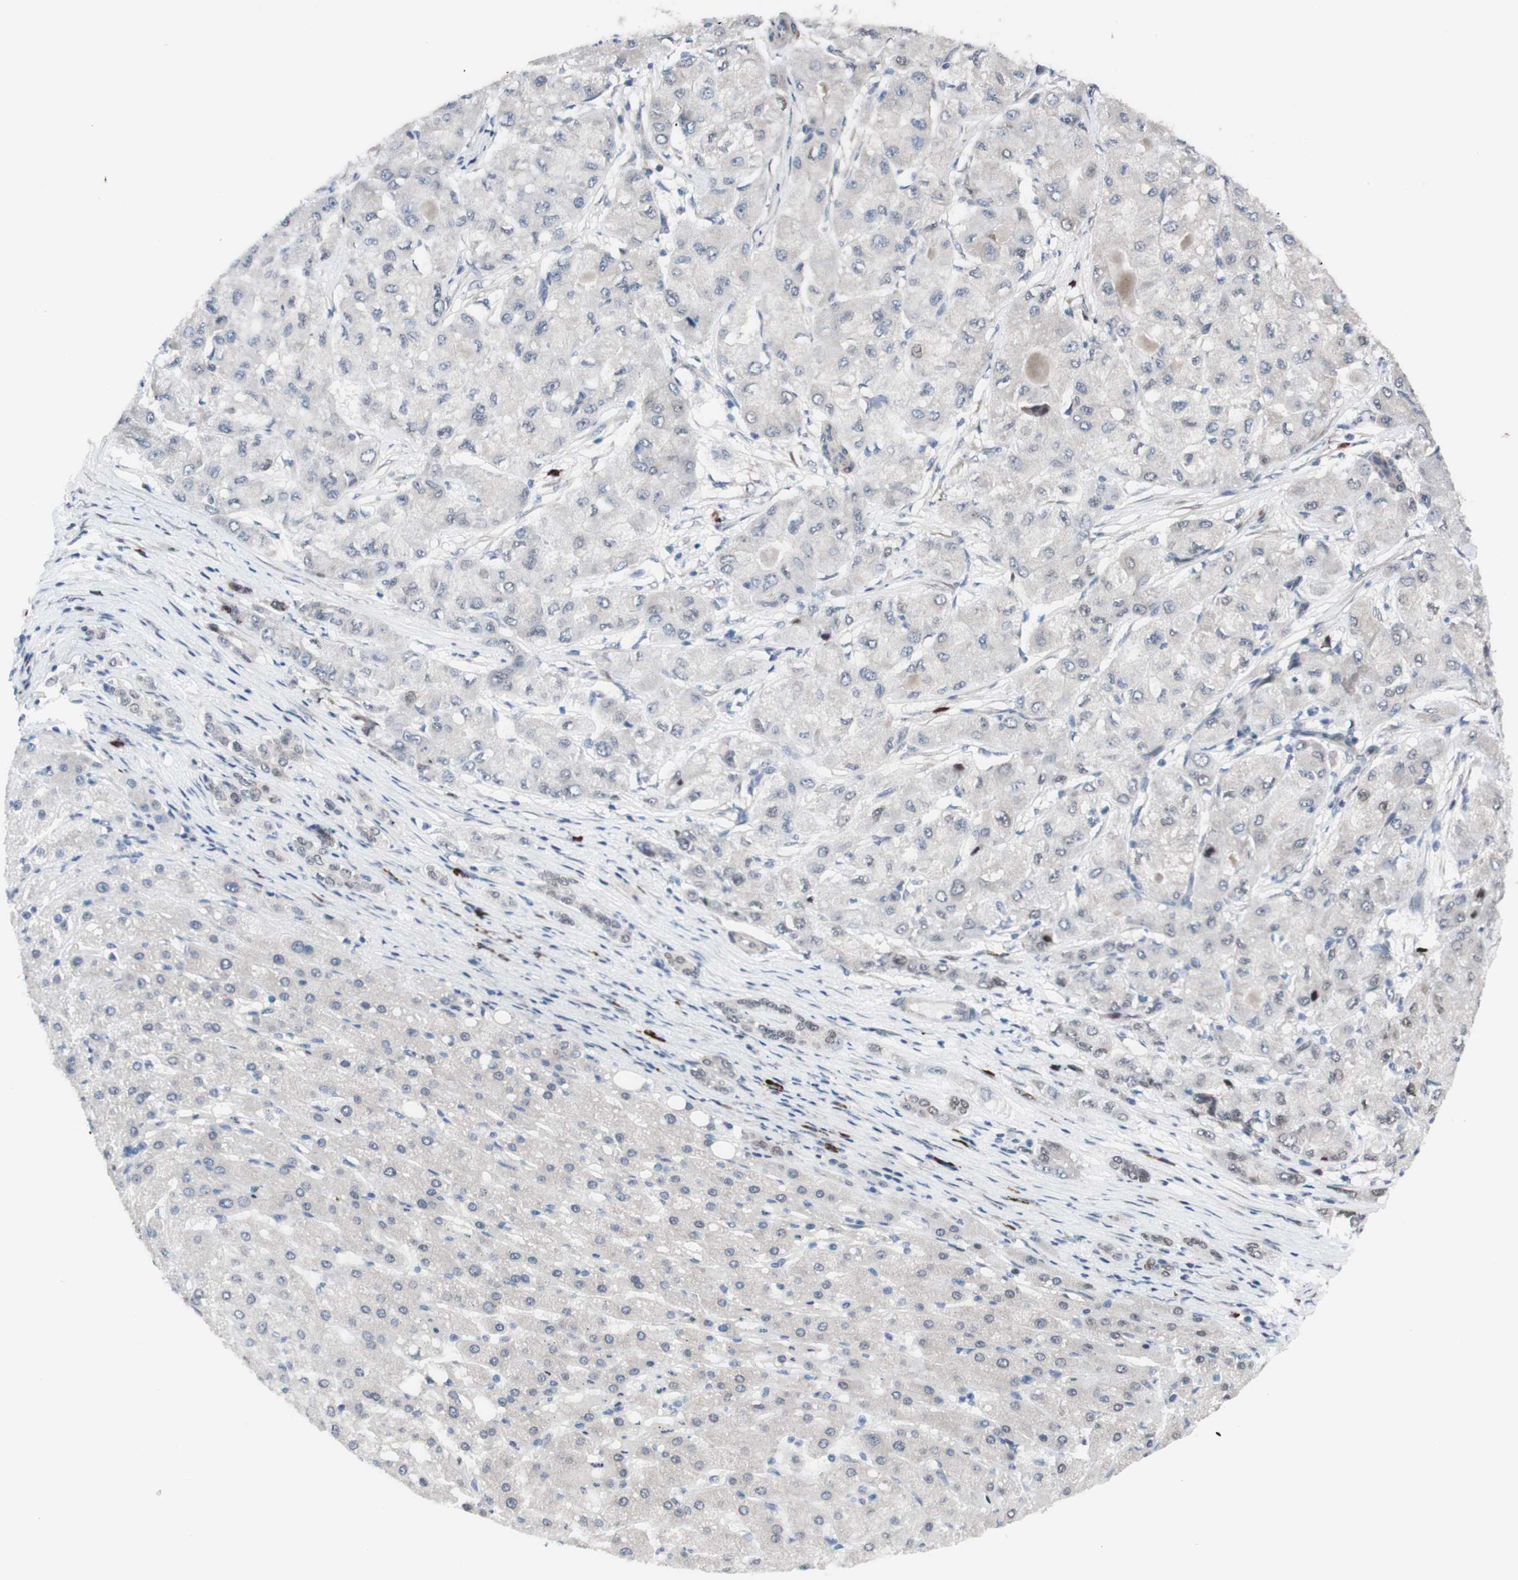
{"staining": {"intensity": "negative", "quantity": "none", "location": "none"}, "tissue": "liver cancer", "cell_type": "Tumor cells", "image_type": "cancer", "snomed": [{"axis": "morphology", "description": "Carcinoma, Hepatocellular, NOS"}, {"axis": "topography", "description": "Liver"}], "caption": "A histopathology image of human hepatocellular carcinoma (liver) is negative for staining in tumor cells. Nuclei are stained in blue.", "gene": "PHTF2", "patient": {"sex": "male", "age": 80}}